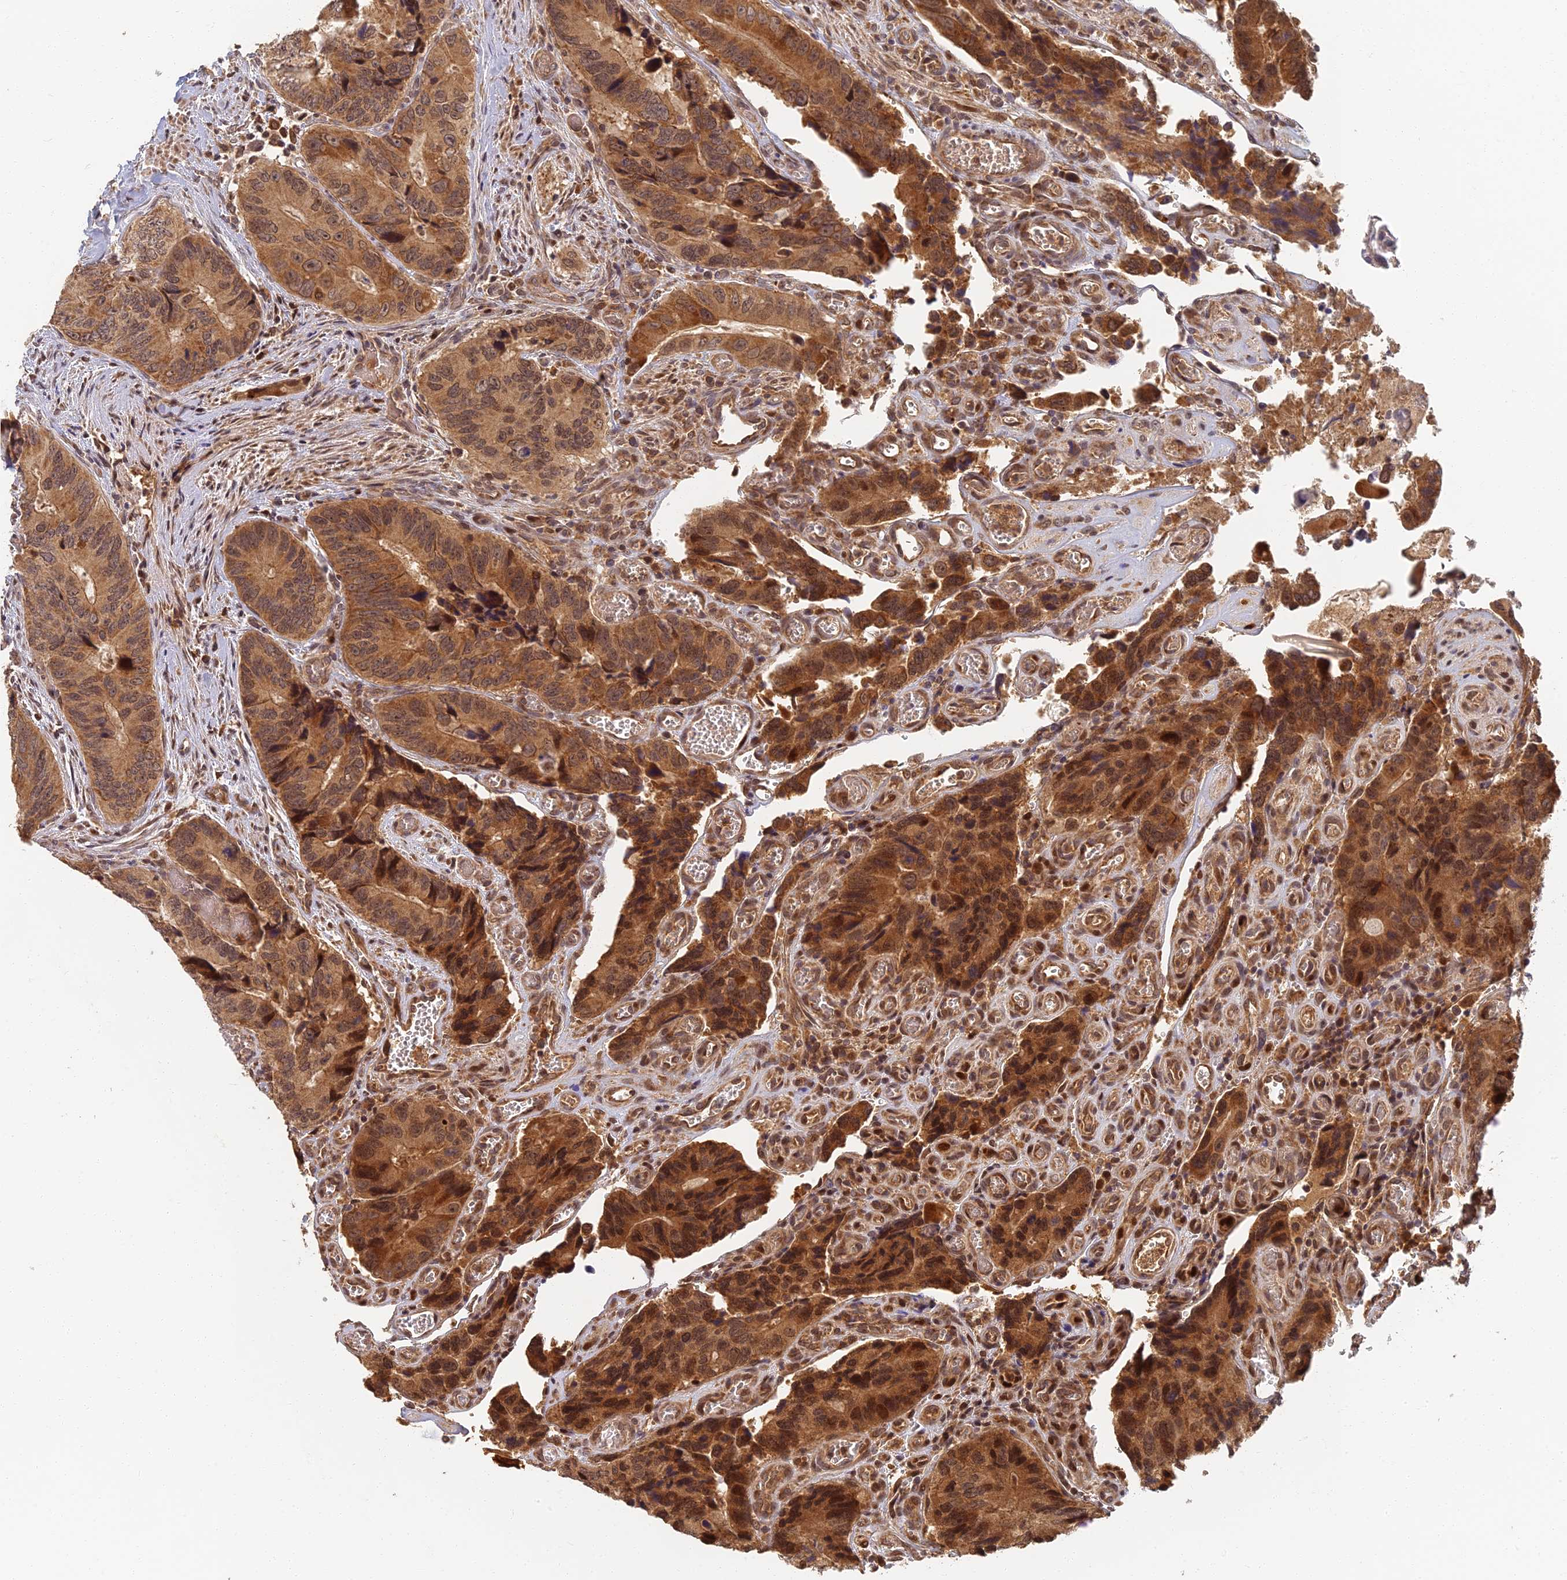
{"staining": {"intensity": "moderate", "quantity": ">75%", "location": "cytoplasmic/membranous"}, "tissue": "colorectal cancer", "cell_type": "Tumor cells", "image_type": "cancer", "snomed": [{"axis": "morphology", "description": "Adenocarcinoma, NOS"}, {"axis": "topography", "description": "Colon"}], "caption": "Brown immunohistochemical staining in human colorectal adenocarcinoma shows moderate cytoplasmic/membranous staining in approximately >75% of tumor cells. (brown staining indicates protein expression, while blue staining denotes nuclei).", "gene": "RGL3", "patient": {"sex": "male", "age": 84}}